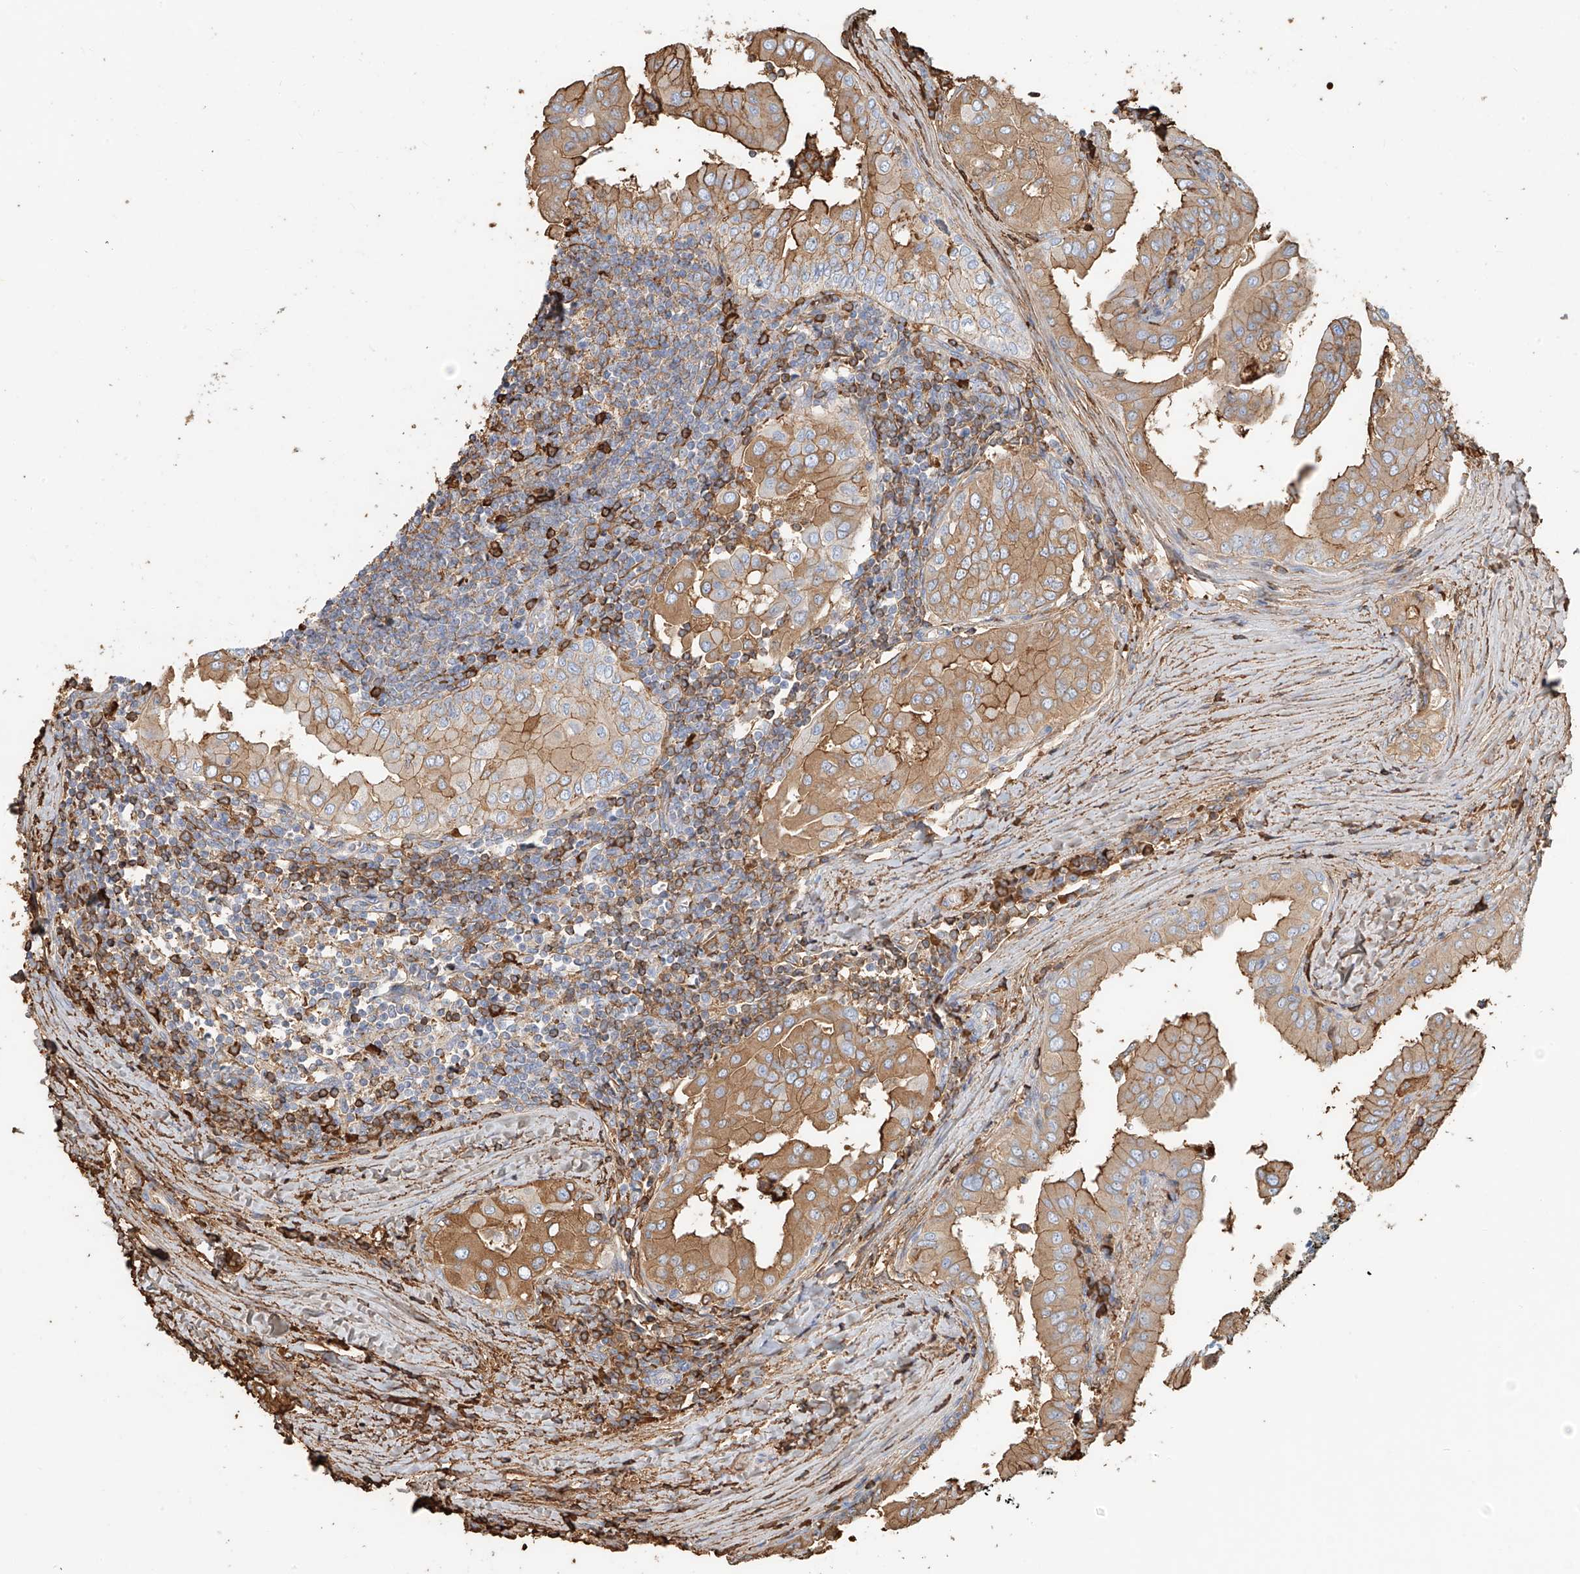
{"staining": {"intensity": "moderate", "quantity": "25%-75%", "location": "cytoplasmic/membranous"}, "tissue": "thyroid cancer", "cell_type": "Tumor cells", "image_type": "cancer", "snomed": [{"axis": "morphology", "description": "Papillary adenocarcinoma, NOS"}, {"axis": "topography", "description": "Thyroid gland"}], "caption": "A brown stain highlights moderate cytoplasmic/membranous positivity of a protein in thyroid cancer tumor cells.", "gene": "ZFP30", "patient": {"sex": "male", "age": 33}}